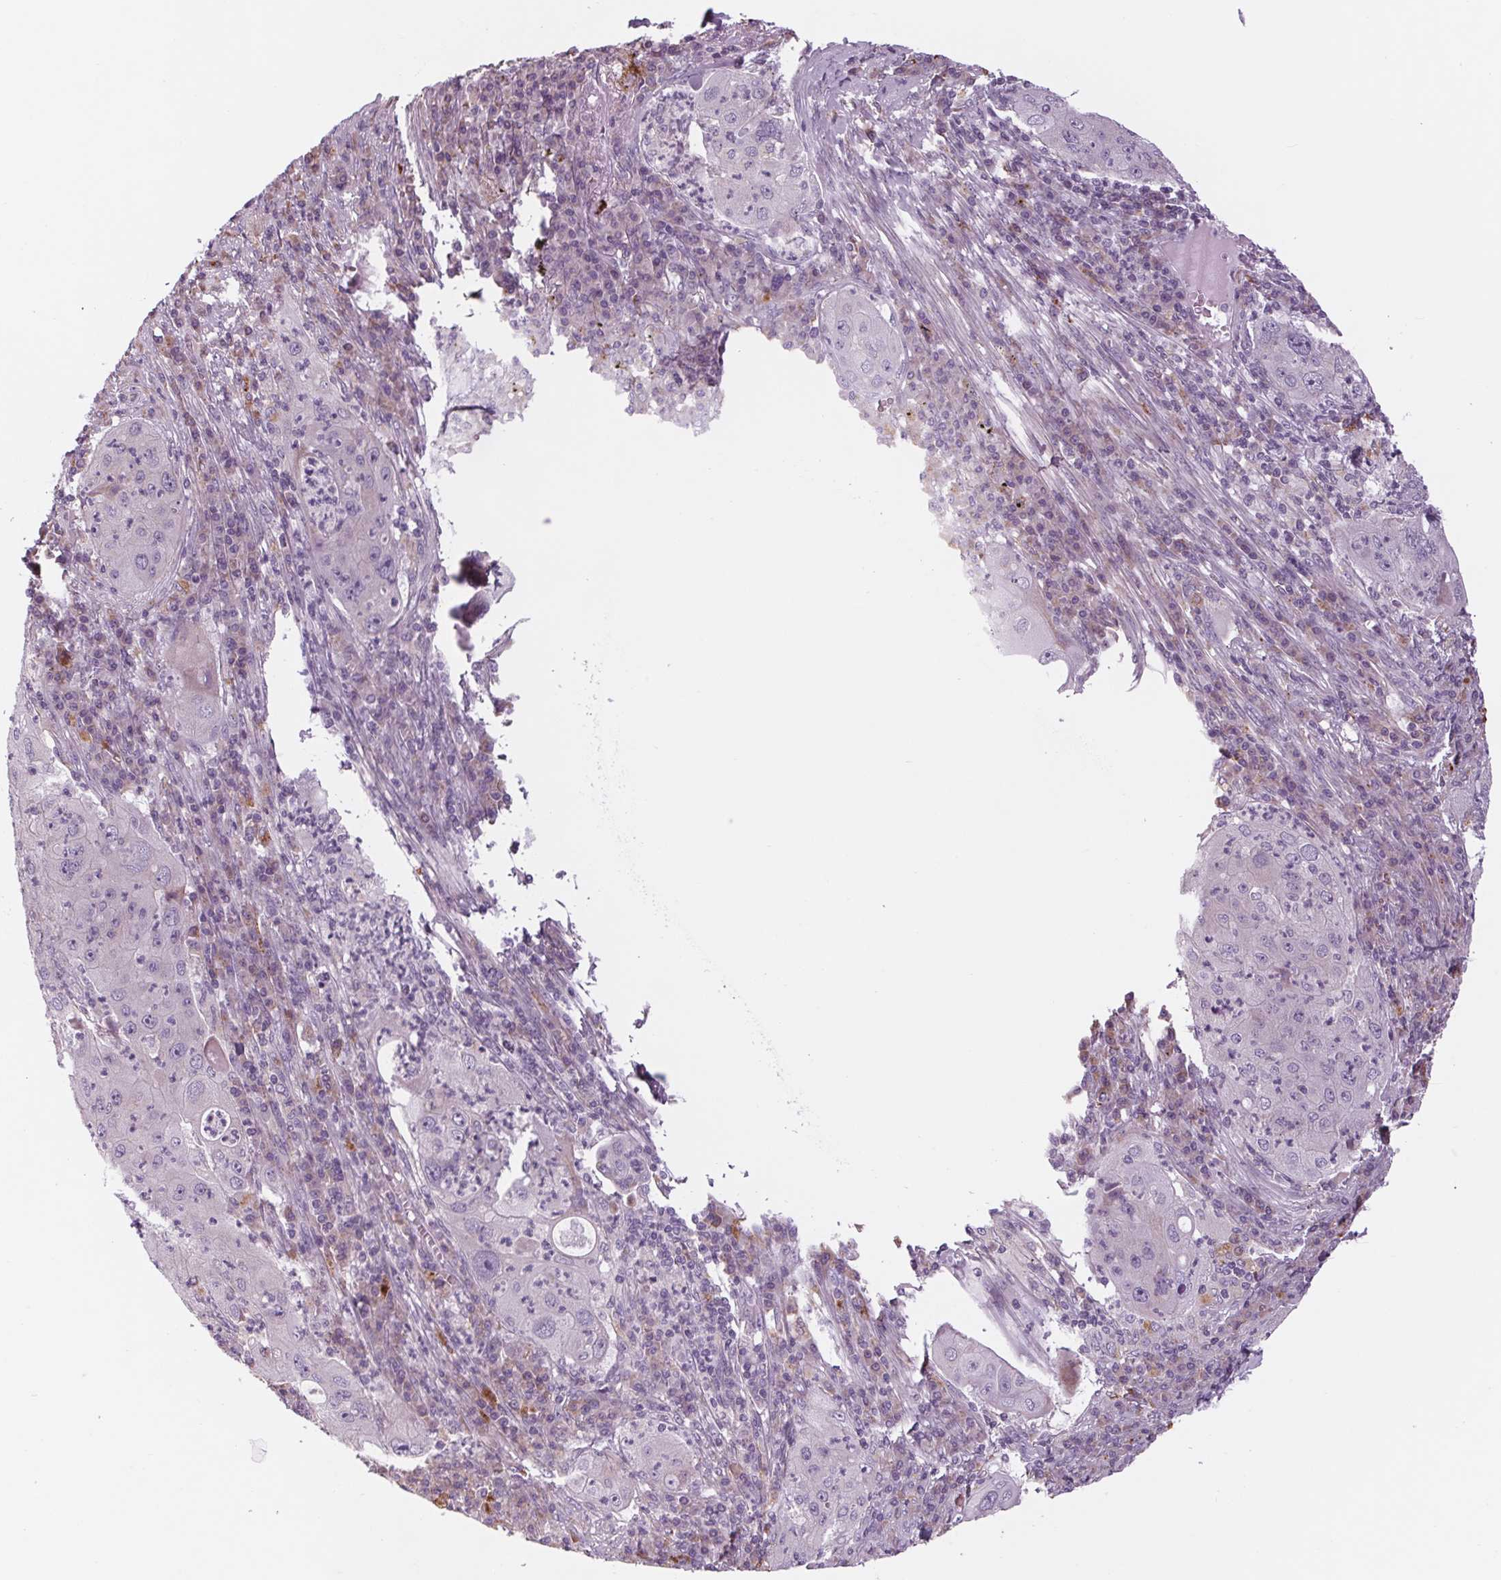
{"staining": {"intensity": "negative", "quantity": "none", "location": "none"}, "tissue": "lung cancer", "cell_type": "Tumor cells", "image_type": "cancer", "snomed": [{"axis": "morphology", "description": "Squamous cell carcinoma, NOS"}, {"axis": "topography", "description": "Lung"}], "caption": "Immunohistochemical staining of lung cancer (squamous cell carcinoma) displays no significant staining in tumor cells.", "gene": "SAMD5", "patient": {"sex": "female", "age": 59}}